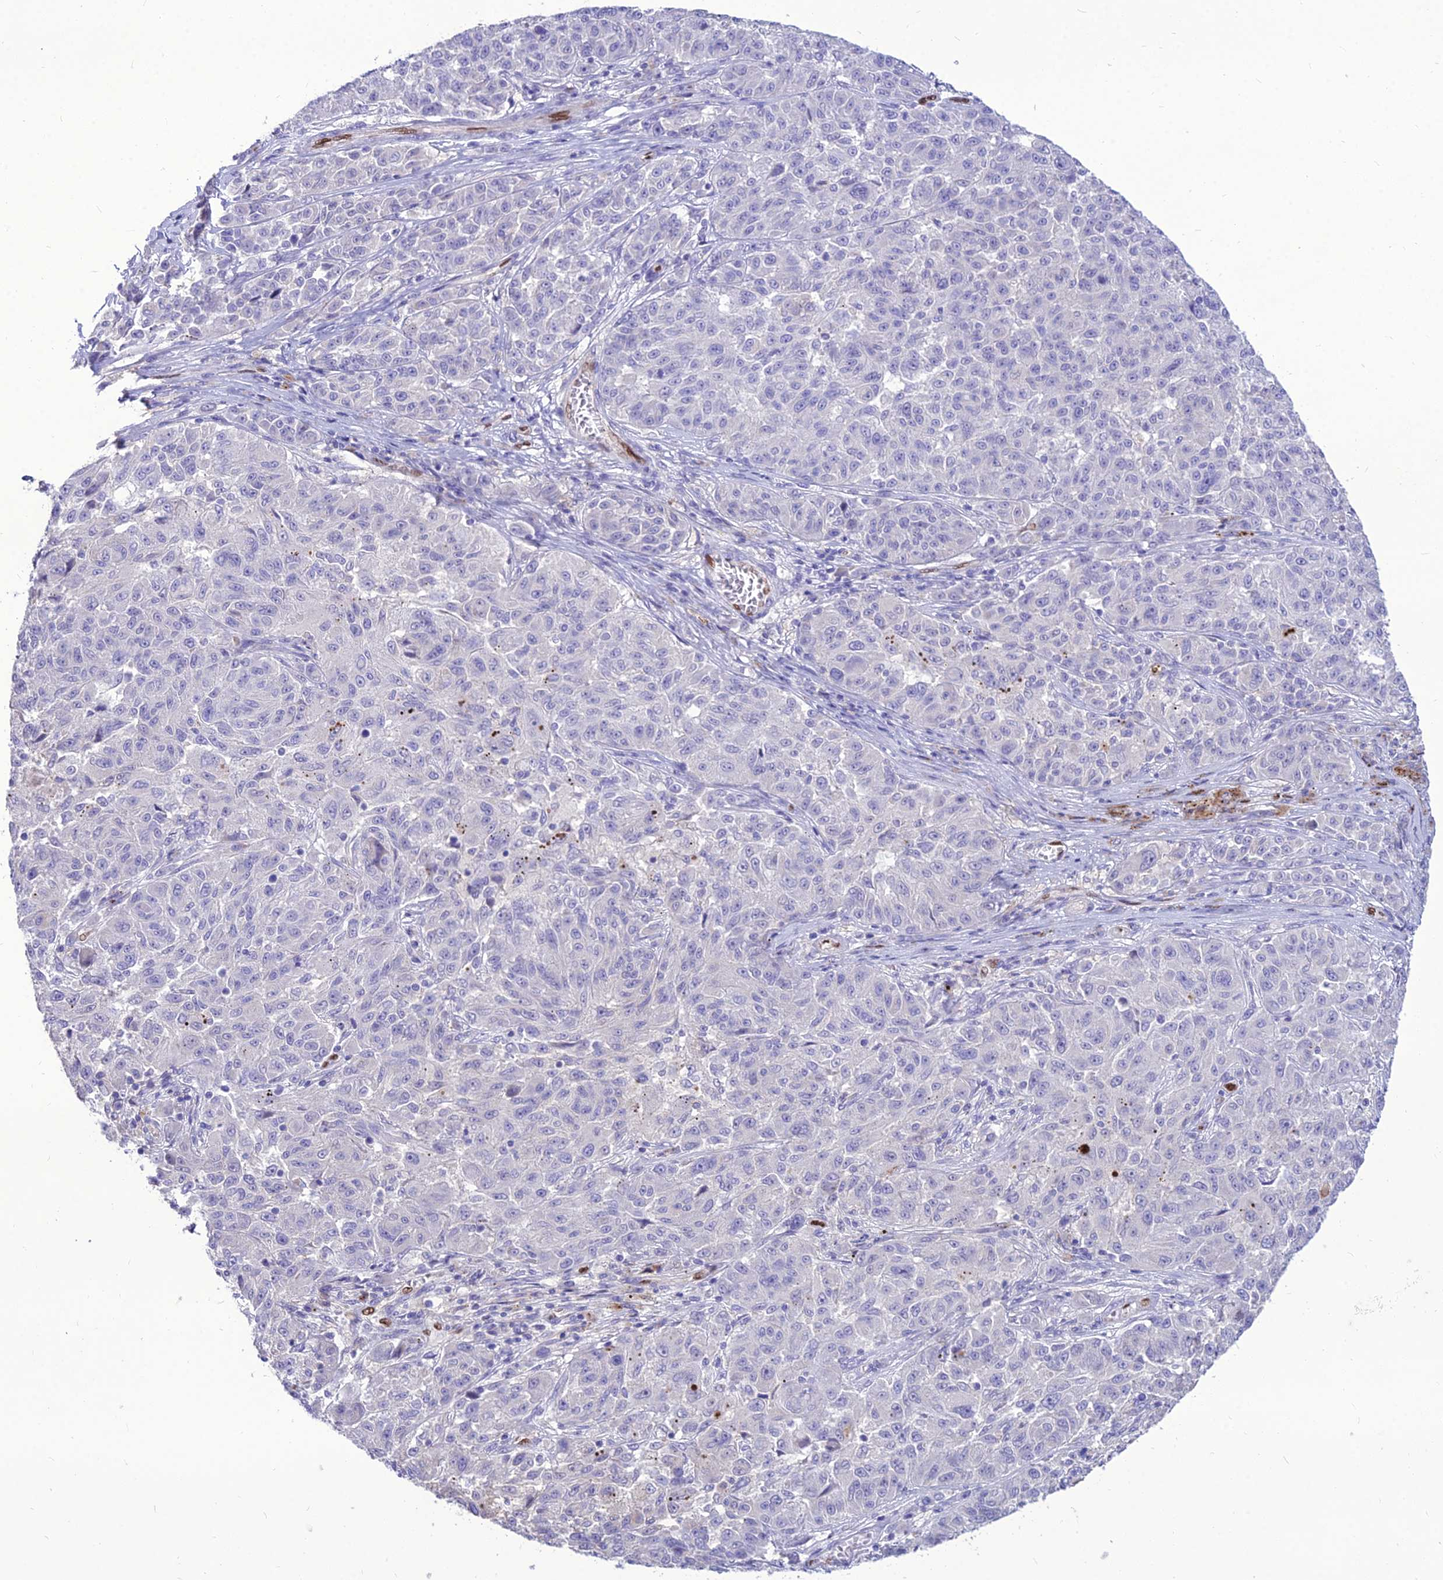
{"staining": {"intensity": "negative", "quantity": "none", "location": "none"}, "tissue": "melanoma", "cell_type": "Tumor cells", "image_type": "cancer", "snomed": [{"axis": "morphology", "description": "Malignant melanoma, NOS"}, {"axis": "topography", "description": "Skin"}], "caption": "Immunohistochemical staining of human malignant melanoma demonstrates no significant expression in tumor cells.", "gene": "NOVA2", "patient": {"sex": "male", "age": 53}}